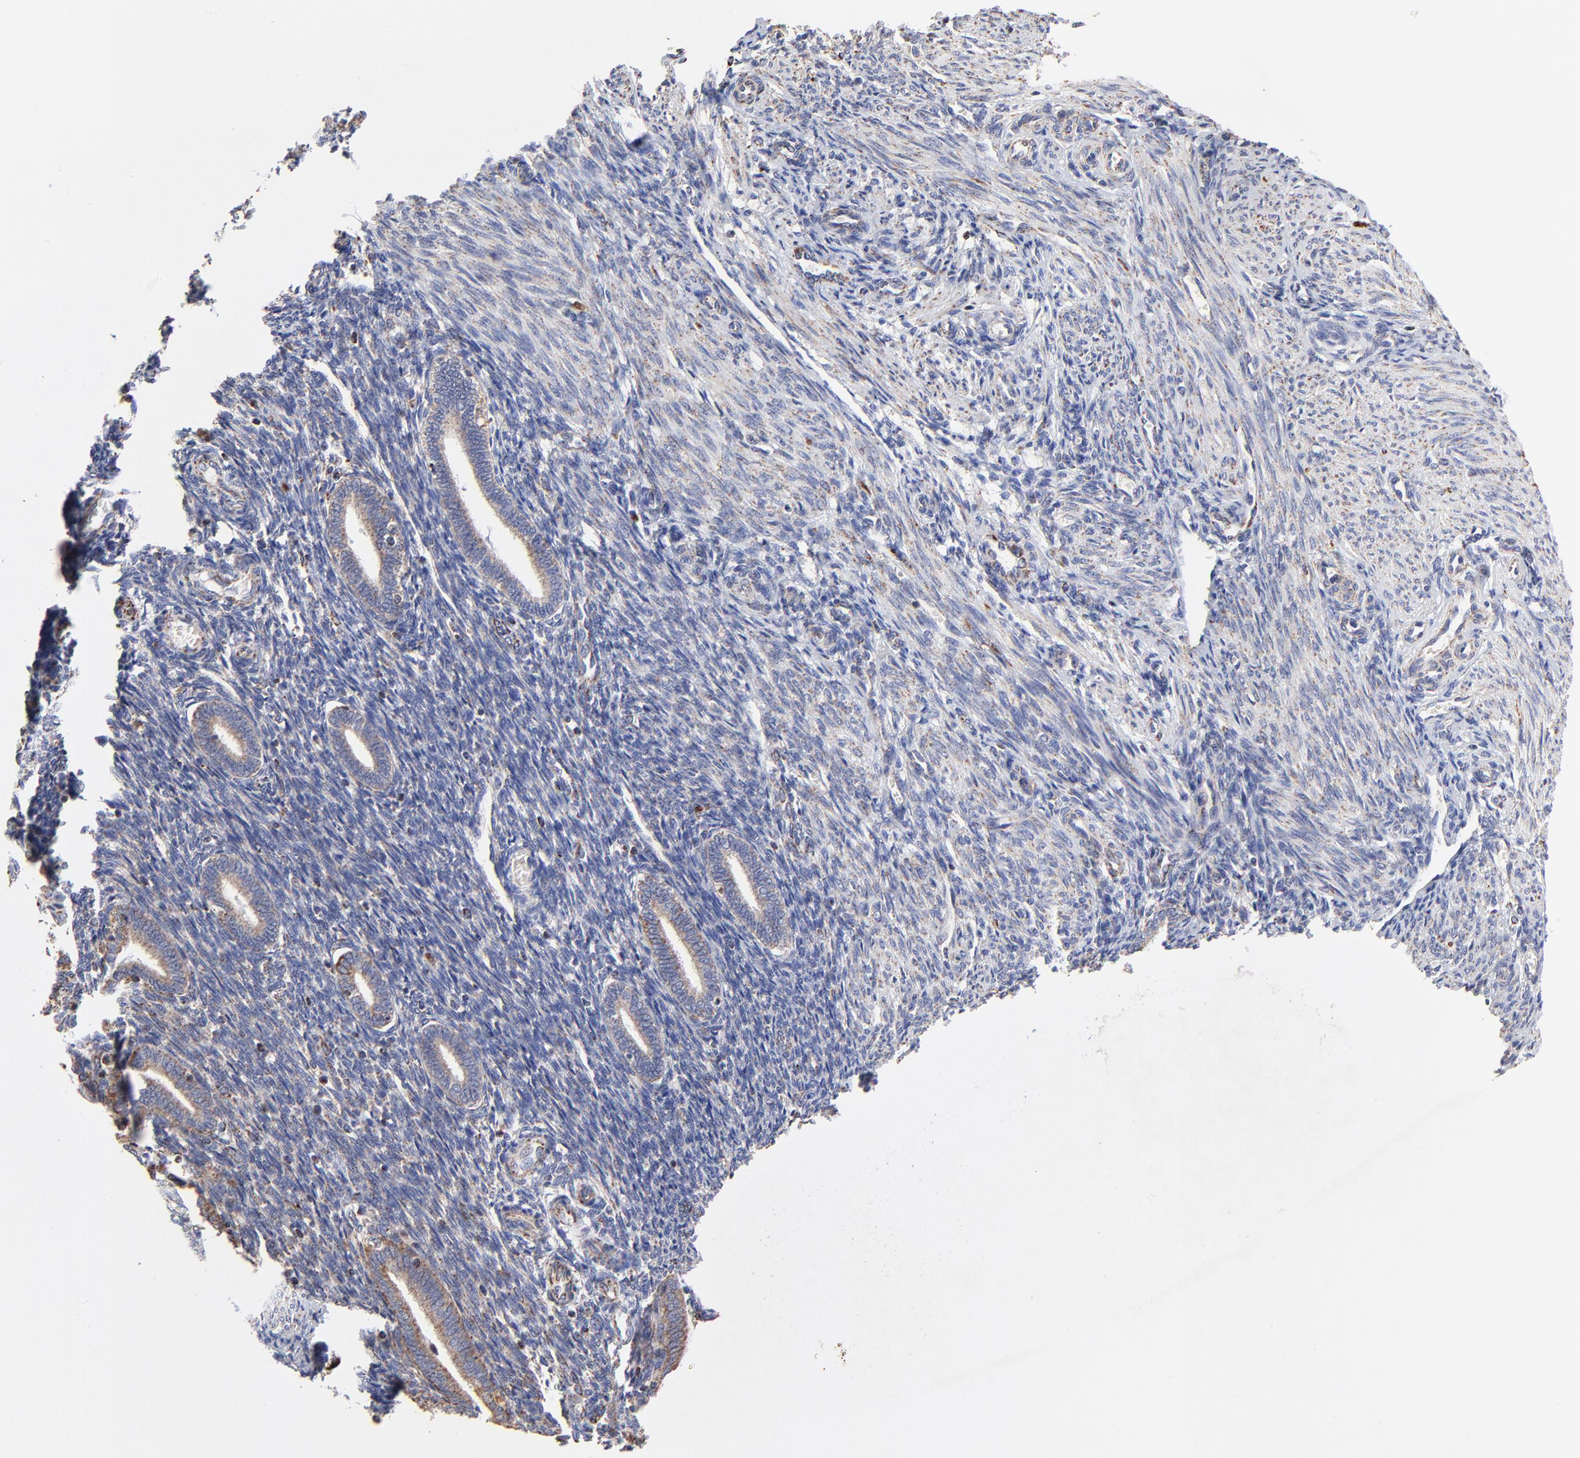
{"staining": {"intensity": "weak", "quantity": "<25%", "location": "cytoplasmic/membranous"}, "tissue": "endometrium", "cell_type": "Cells in endometrial stroma", "image_type": "normal", "snomed": [{"axis": "morphology", "description": "Normal tissue, NOS"}, {"axis": "topography", "description": "Endometrium"}], "caption": "IHC micrograph of normal endometrium stained for a protein (brown), which displays no staining in cells in endometrial stroma.", "gene": "SSBP1", "patient": {"sex": "female", "age": 27}}